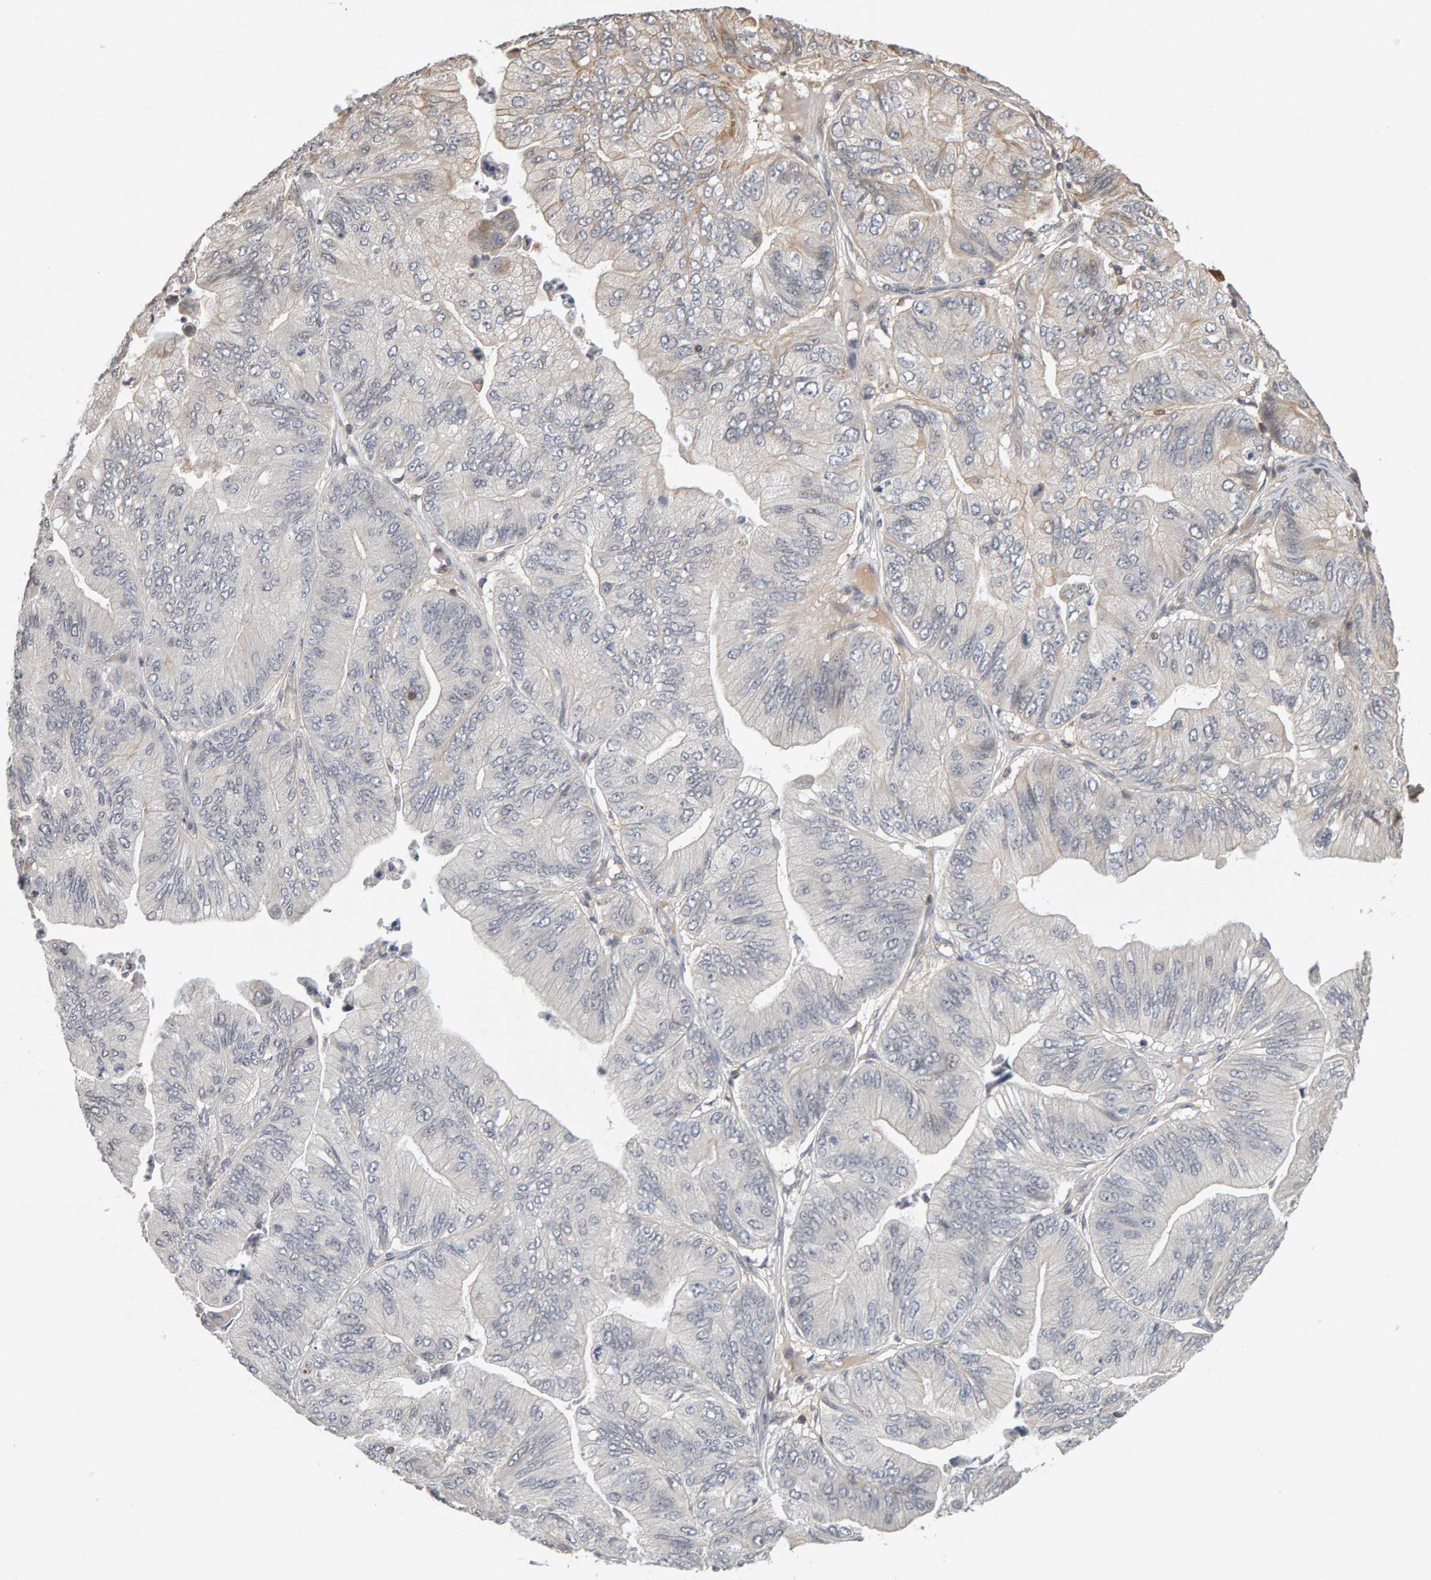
{"staining": {"intensity": "weak", "quantity": "<25%", "location": "cytoplasmic/membranous"}, "tissue": "ovarian cancer", "cell_type": "Tumor cells", "image_type": "cancer", "snomed": [{"axis": "morphology", "description": "Cystadenocarcinoma, mucinous, NOS"}, {"axis": "topography", "description": "Ovary"}], "caption": "Immunohistochemistry of mucinous cystadenocarcinoma (ovarian) demonstrates no positivity in tumor cells.", "gene": "TEFM", "patient": {"sex": "female", "age": 61}}